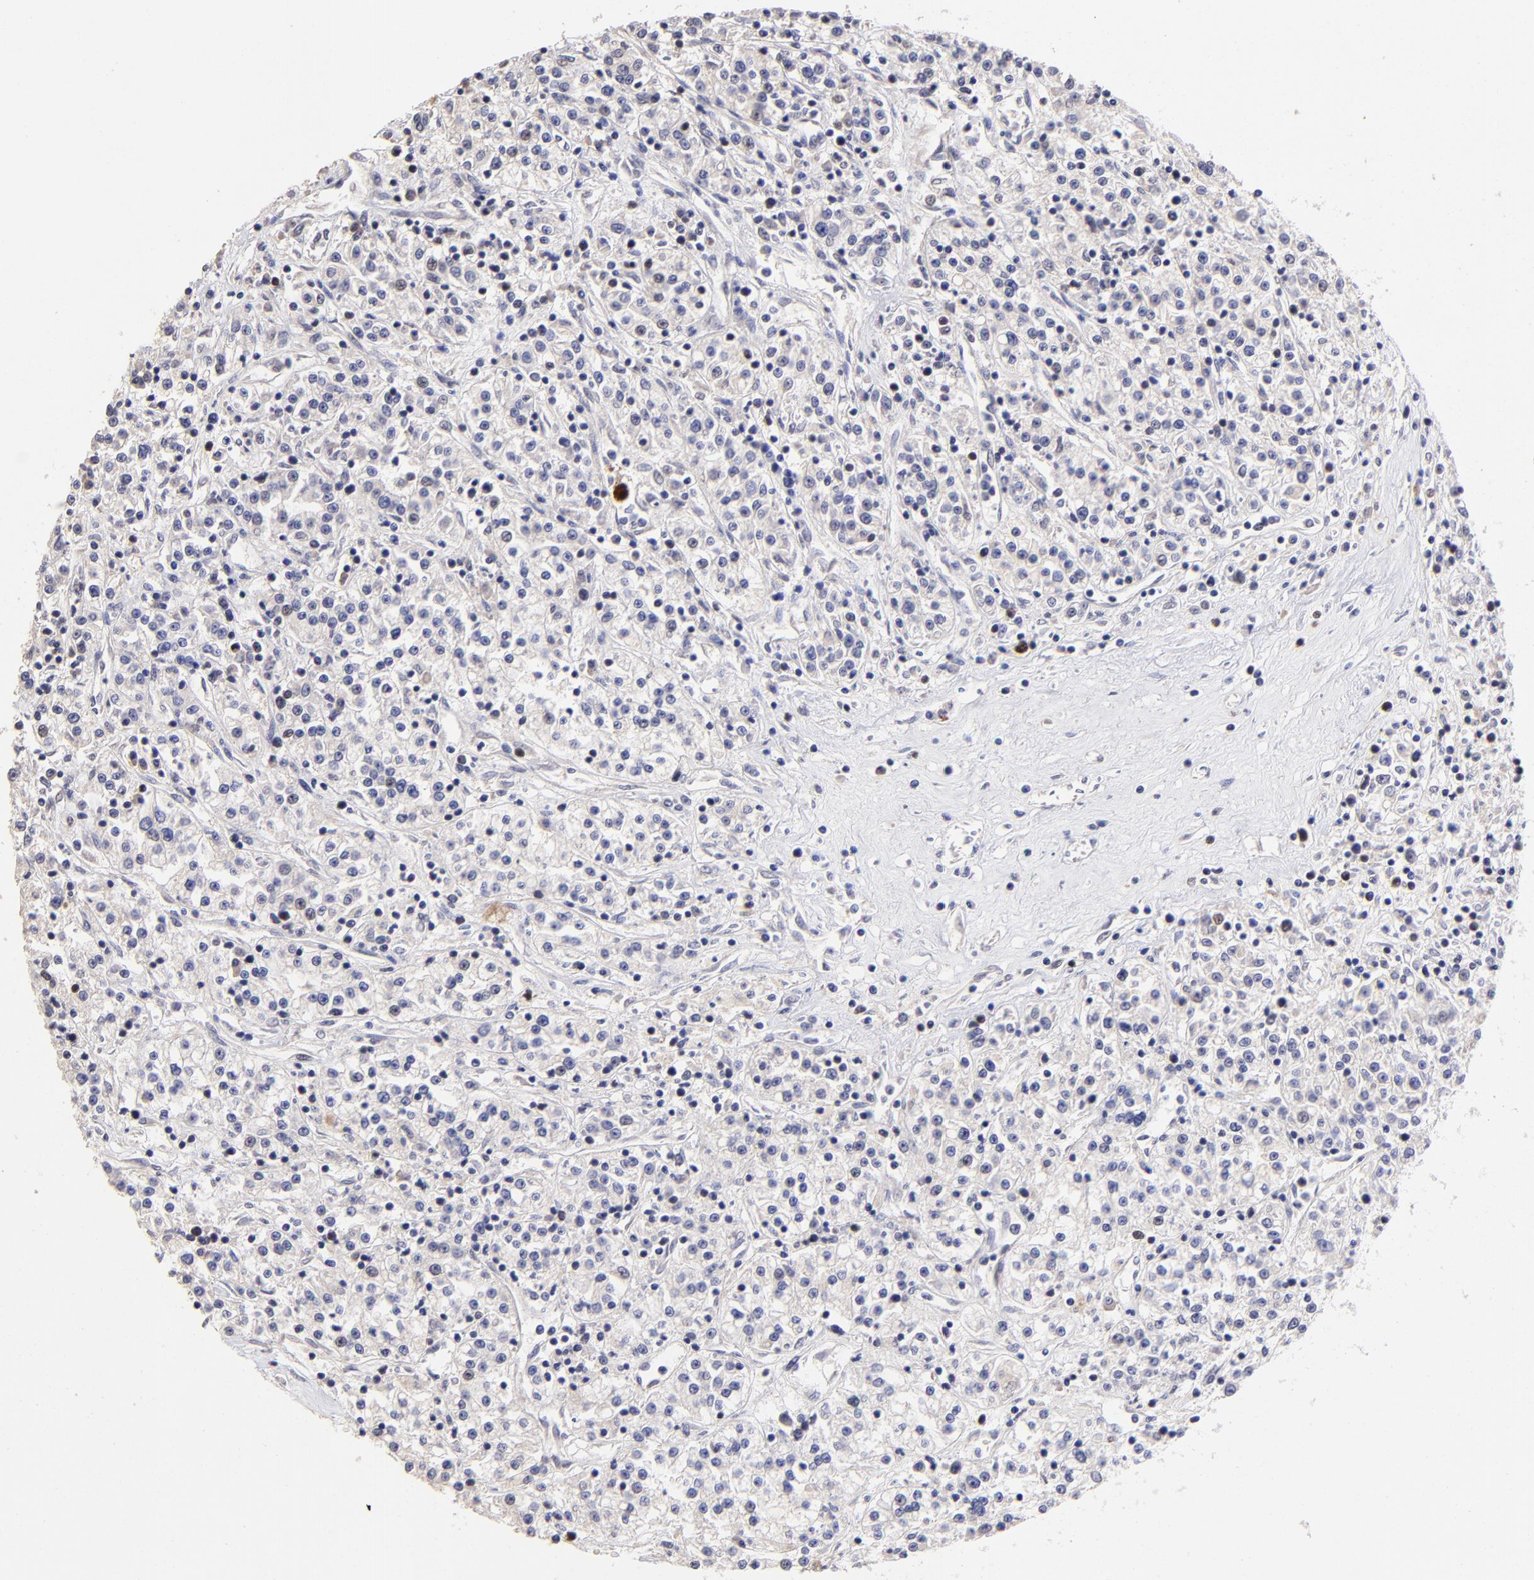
{"staining": {"intensity": "weak", "quantity": "<25%", "location": "nuclear"}, "tissue": "renal cancer", "cell_type": "Tumor cells", "image_type": "cancer", "snomed": [{"axis": "morphology", "description": "Adenocarcinoma, NOS"}, {"axis": "topography", "description": "Kidney"}], "caption": "DAB immunohistochemical staining of renal cancer reveals no significant expression in tumor cells.", "gene": "DNMT1", "patient": {"sex": "female", "age": 76}}